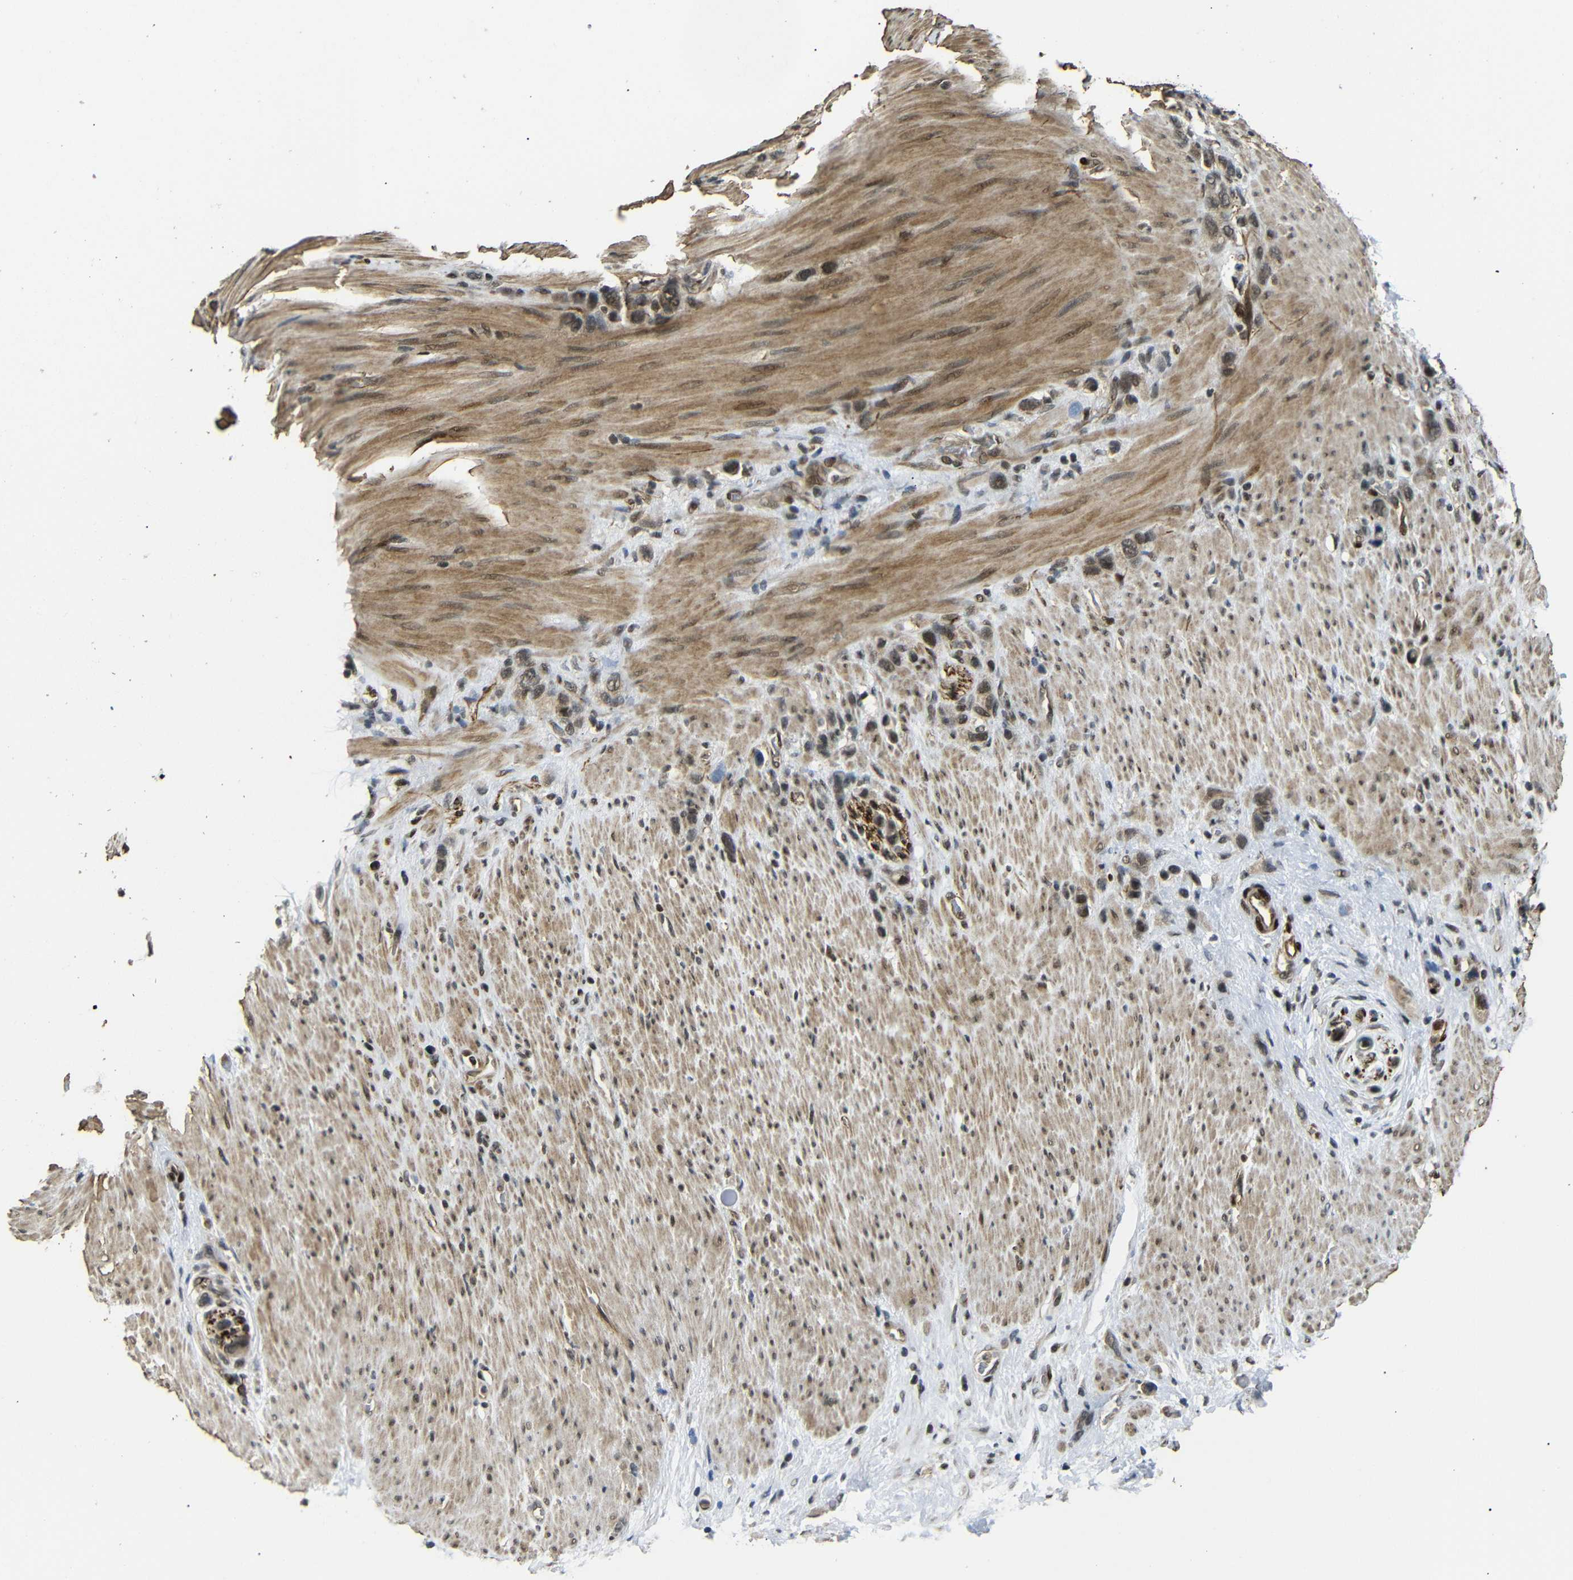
{"staining": {"intensity": "moderate", "quantity": ">75%", "location": "cytoplasmic/membranous,nuclear"}, "tissue": "stomach cancer", "cell_type": "Tumor cells", "image_type": "cancer", "snomed": [{"axis": "morphology", "description": "Adenocarcinoma, NOS"}, {"axis": "morphology", "description": "Adenocarcinoma, High grade"}, {"axis": "topography", "description": "Stomach, upper"}, {"axis": "topography", "description": "Stomach, lower"}], "caption": "Moderate cytoplasmic/membranous and nuclear expression for a protein is seen in about >75% of tumor cells of stomach cancer (adenocarcinoma (high-grade)) using IHC.", "gene": "TBX2", "patient": {"sex": "female", "age": 65}}